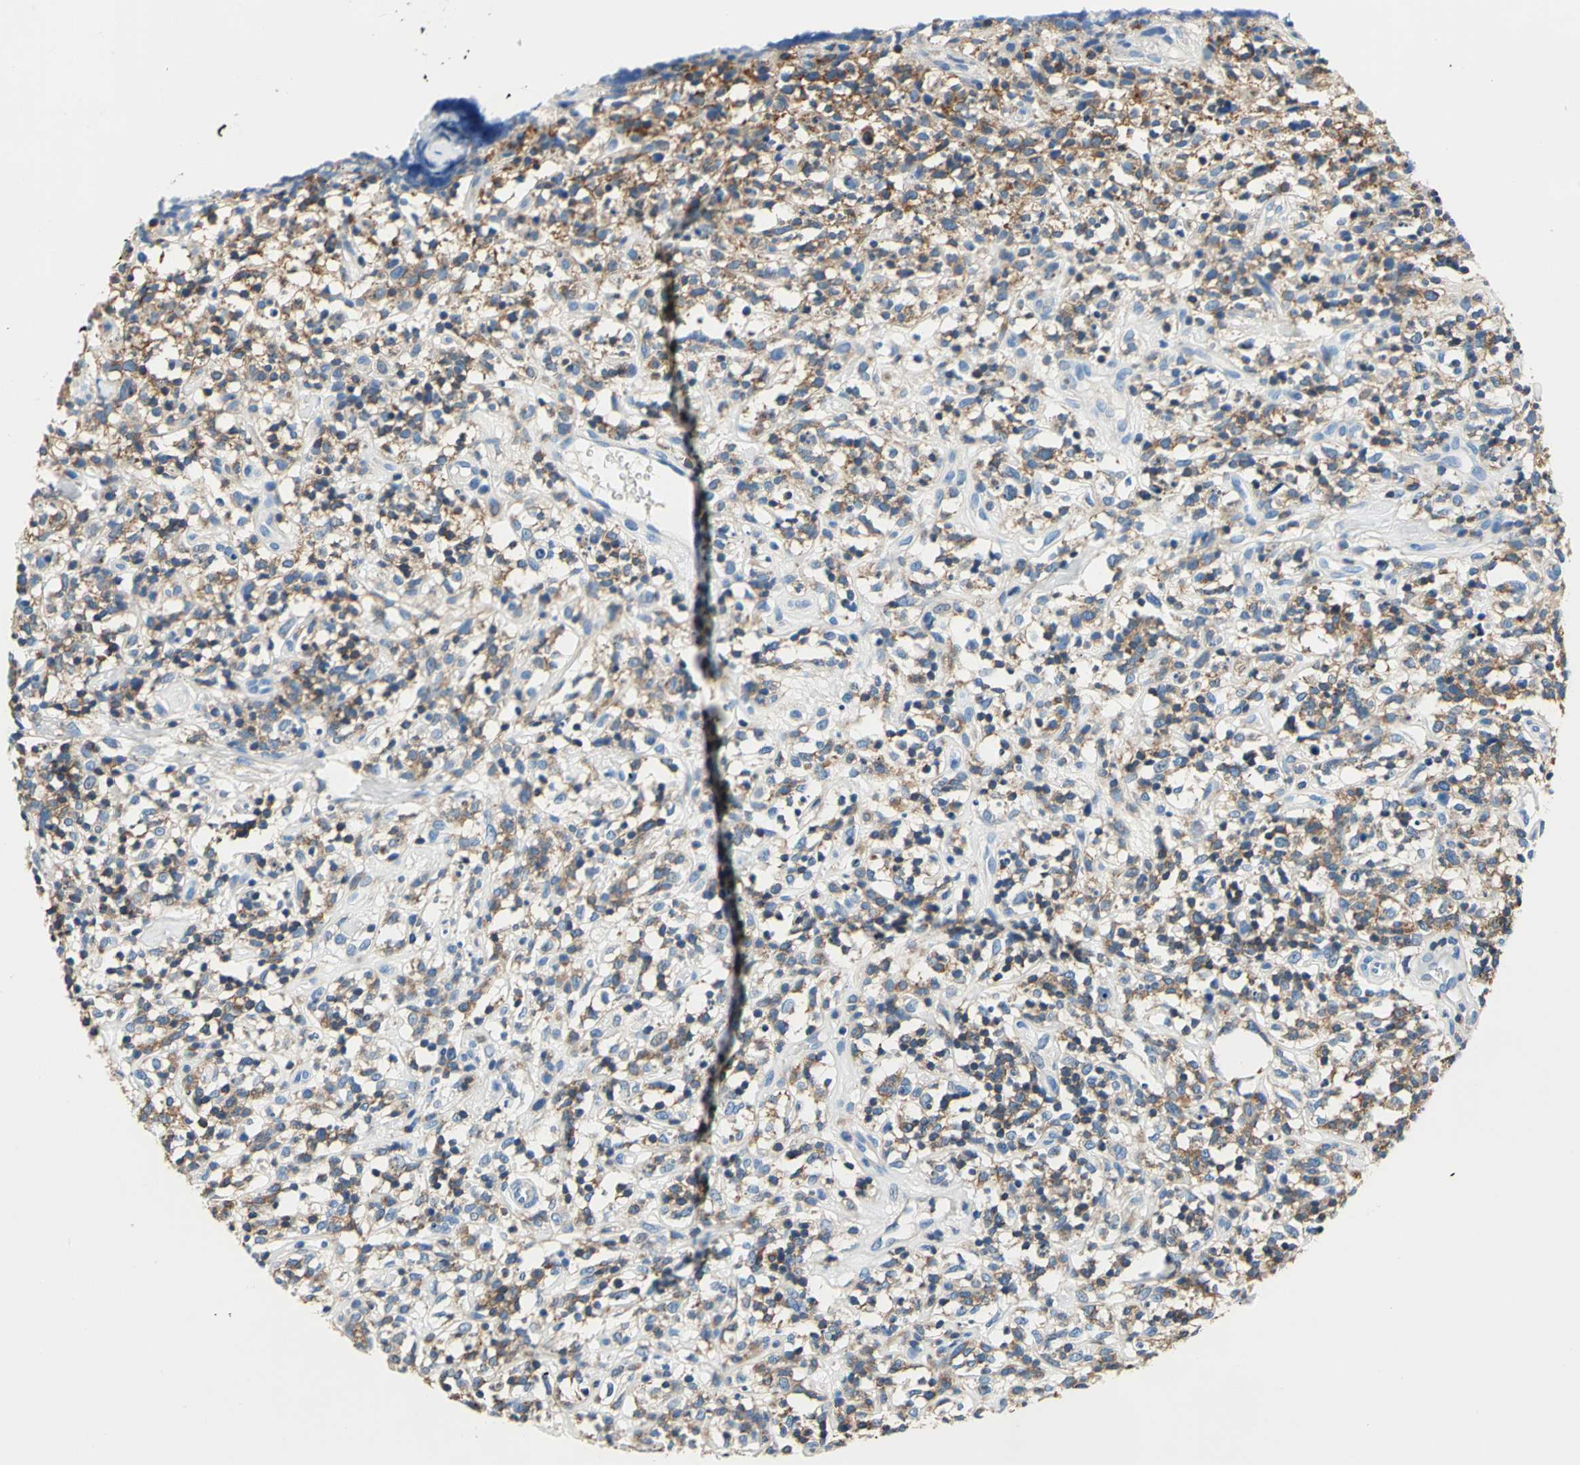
{"staining": {"intensity": "moderate", "quantity": ">75%", "location": "cytoplasmic/membranous"}, "tissue": "lymphoma", "cell_type": "Tumor cells", "image_type": "cancer", "snomed": [{"axis": "morphology", "description": "Malignant lymphoma, non-Hodgkin's type, High grade"}, {"axis": "topography", "description": "Lymph node"}], "caption": "The image shows staining of lymphoma, revealing moderate cytoplasmic/membranous protein positivity (brown color) within tumor cells.", "gene": "SEPTIN6", "patient": {"sex": "female", "age": 73}}